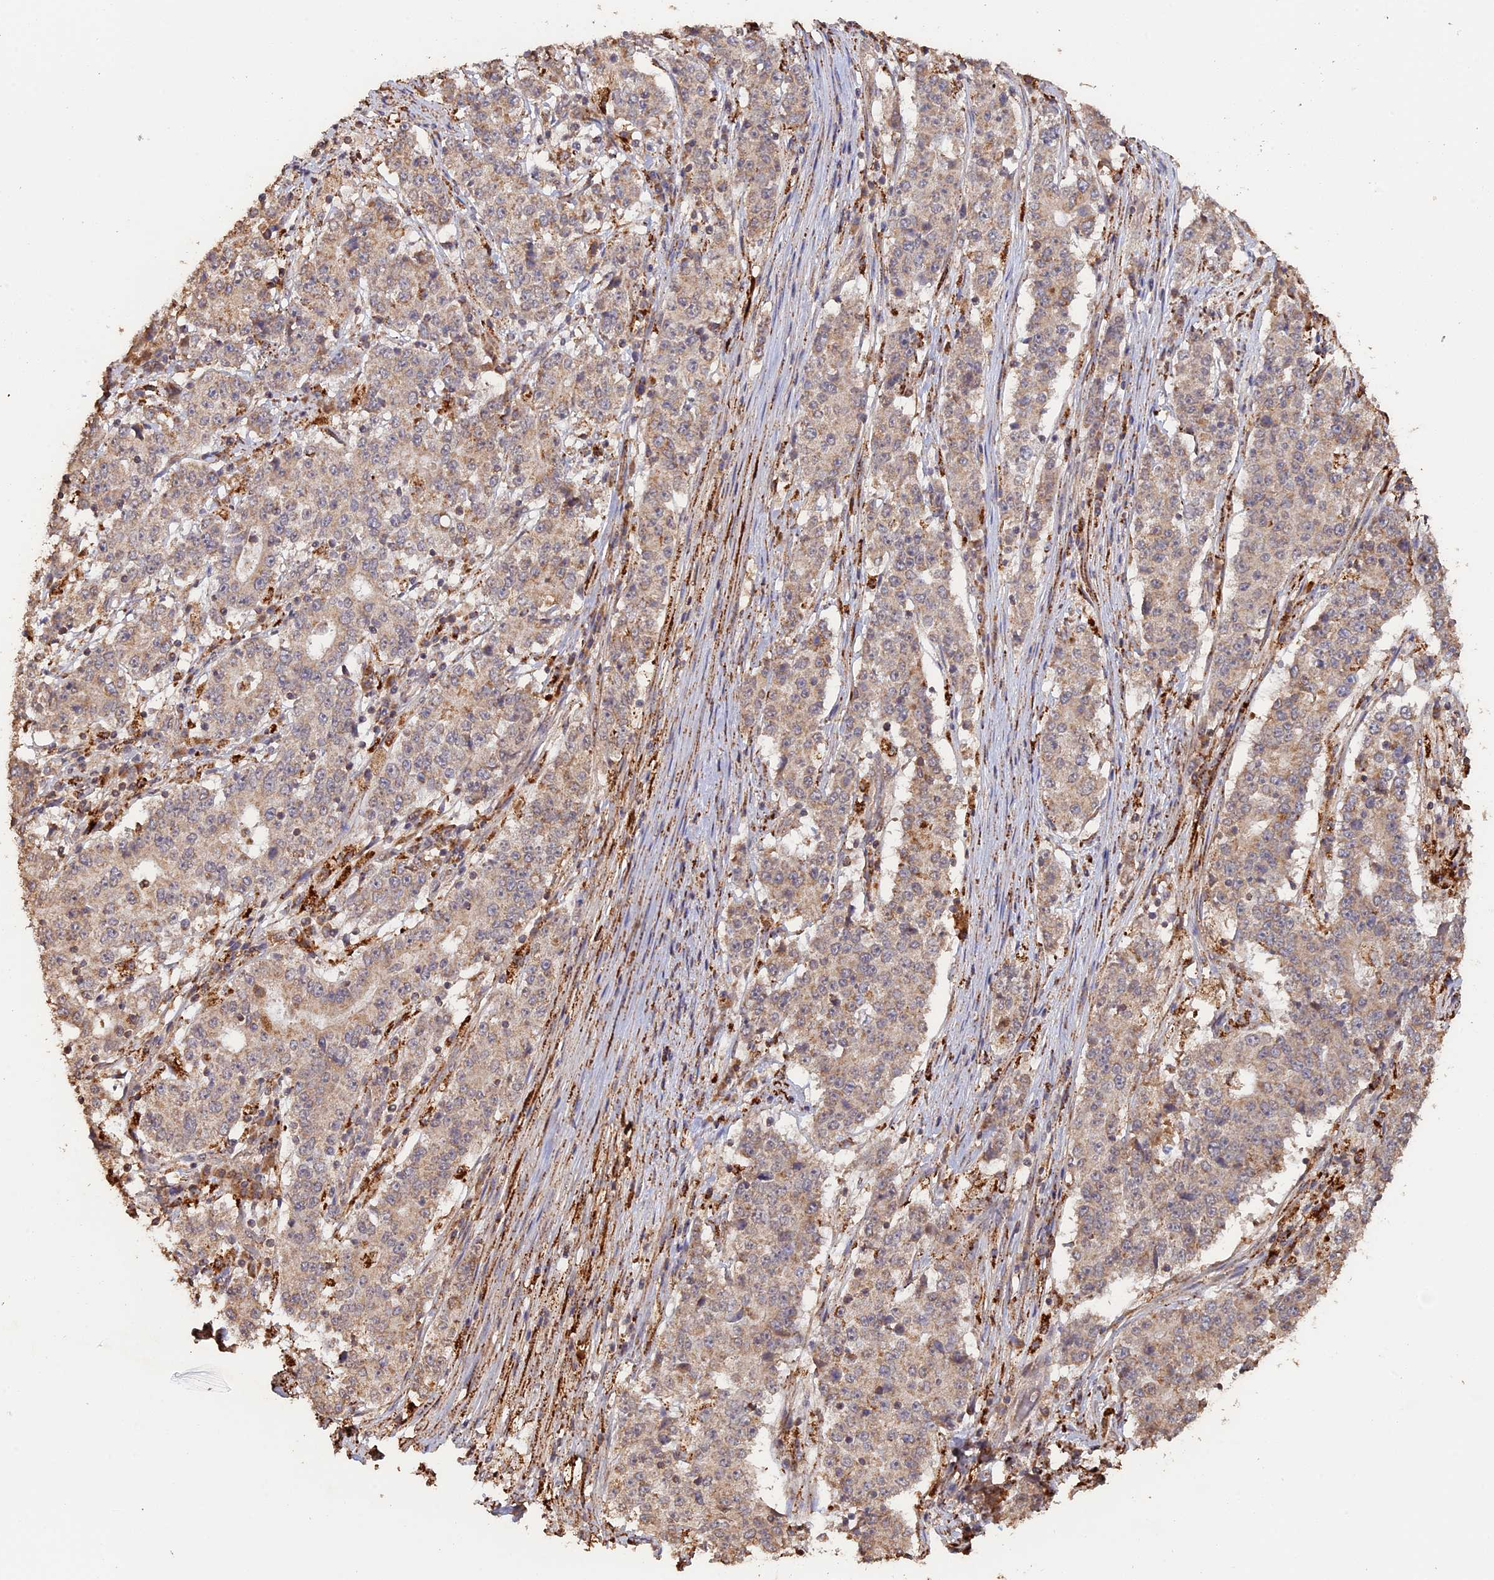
{"staining": {"intensity": "weak", "quantity": ">75%", "location": "cytoplasmic/membranous"}, "tissue": "stomach cancer", "cell_type": "Tumor cells", "image_type": "cancer", "snomed": [{"axis": "morphology", "description": "Adenocarcinoma, NOS"}, {"axis": "topography", "description": "Stomach"}], "caption": "This micrograph reveals stomach adenocarcinoma stained with immunohistochemistry to label a protein in brown. The cytoplasmic/membranous of tumor cells show weak positivity for the protein. Nuclei are counter-stained blue.", "gene": "FAM210B", "patient": {"sex": "male", "age": 59}}